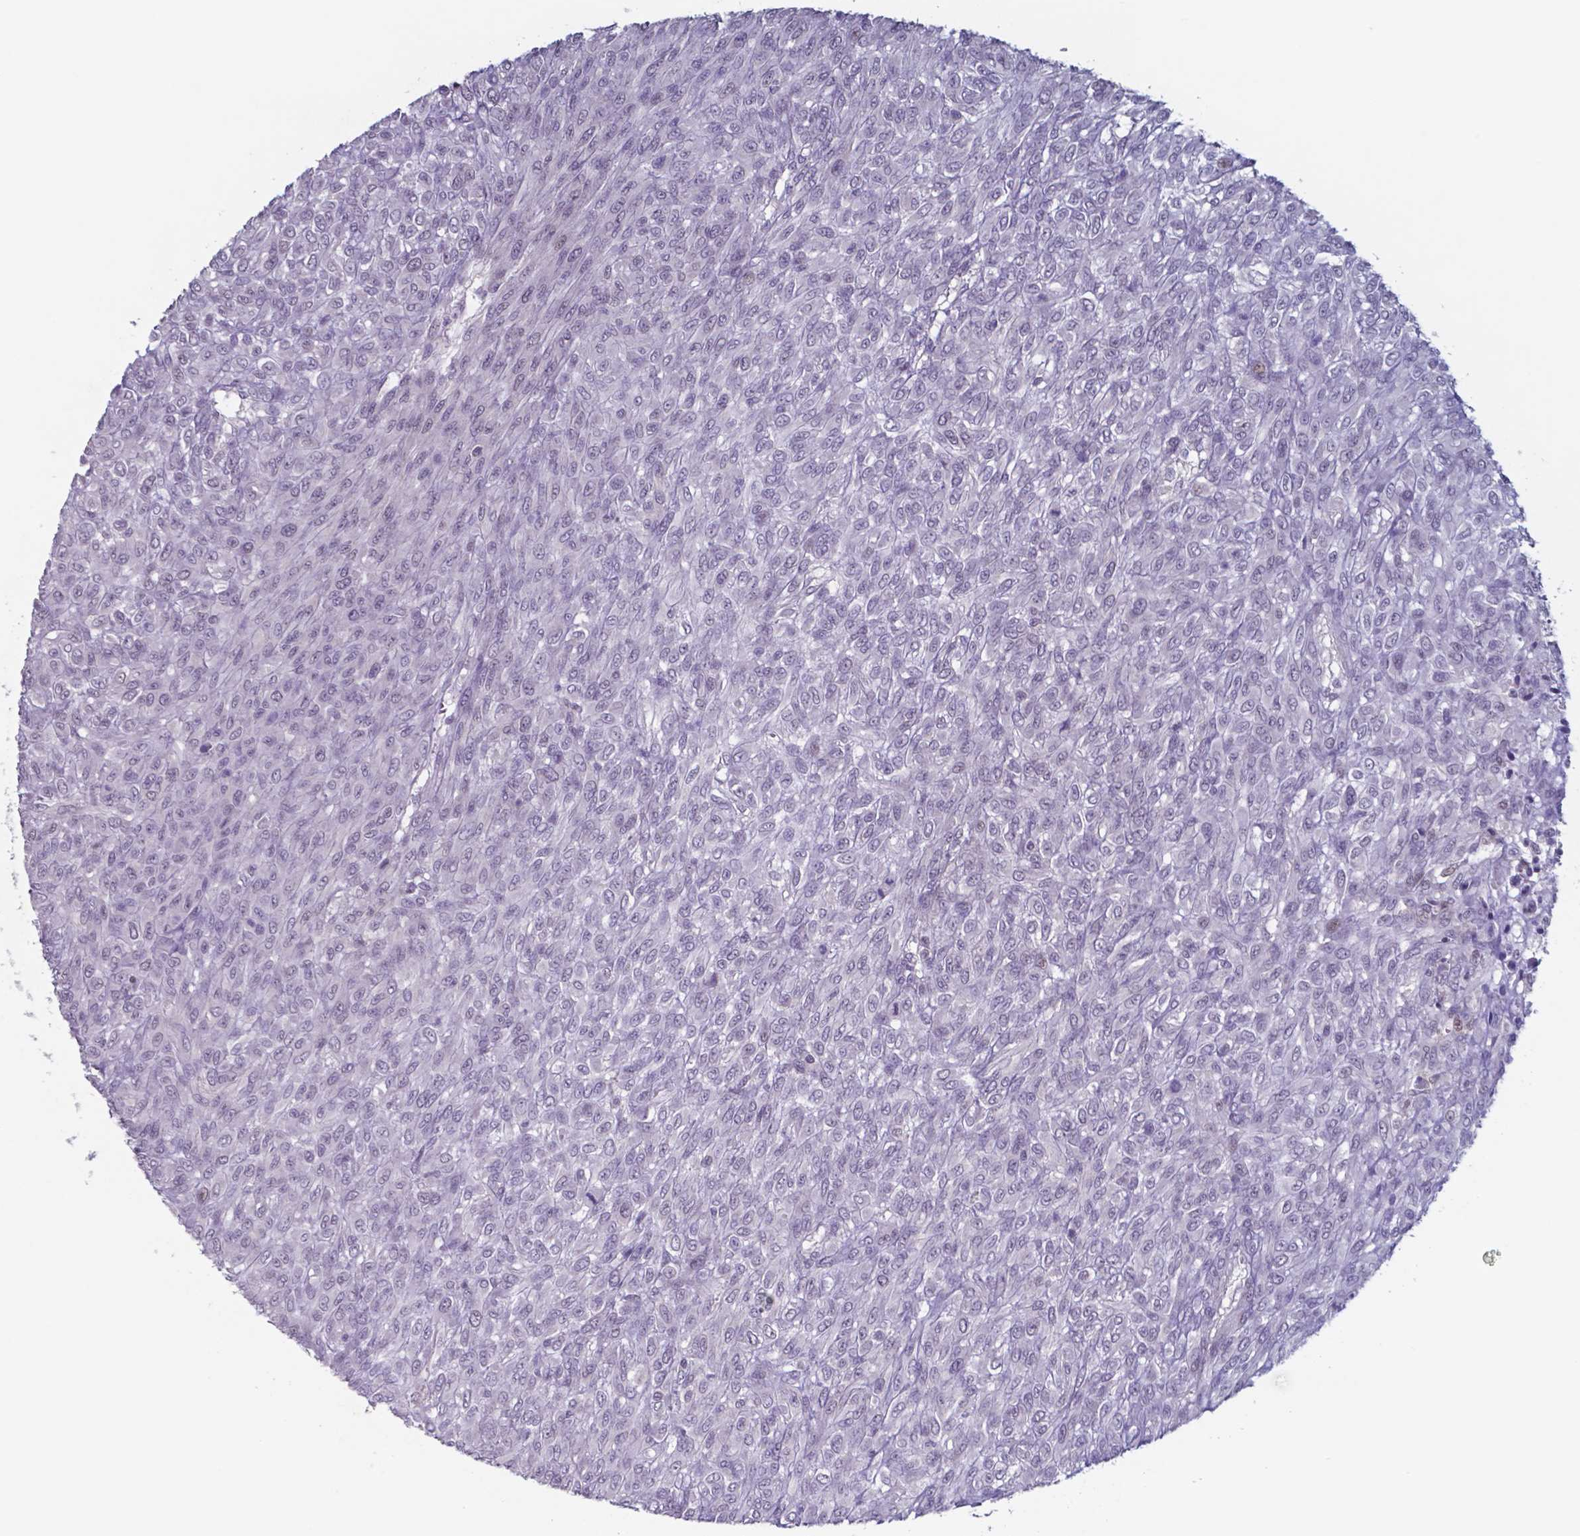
{"staining": {"intensity": "negative", "quantity": "none", "location": "none"}, "tissue": "renal cancer", "cell_type": "Tumor cells", "image_type": "cancer", "snomed": [{"axis": "morphology", "description": "Adenocarcinoma, NOS"}, {"axis": "topography", "description": "Kidney"}], "caption": "Human renal cancer (adenocarcinoma) stained for a protein using IHC reveals no positivity in tumor cells.", "gene": "TDP2", "patient": {"sex": "male", "age": 58}}